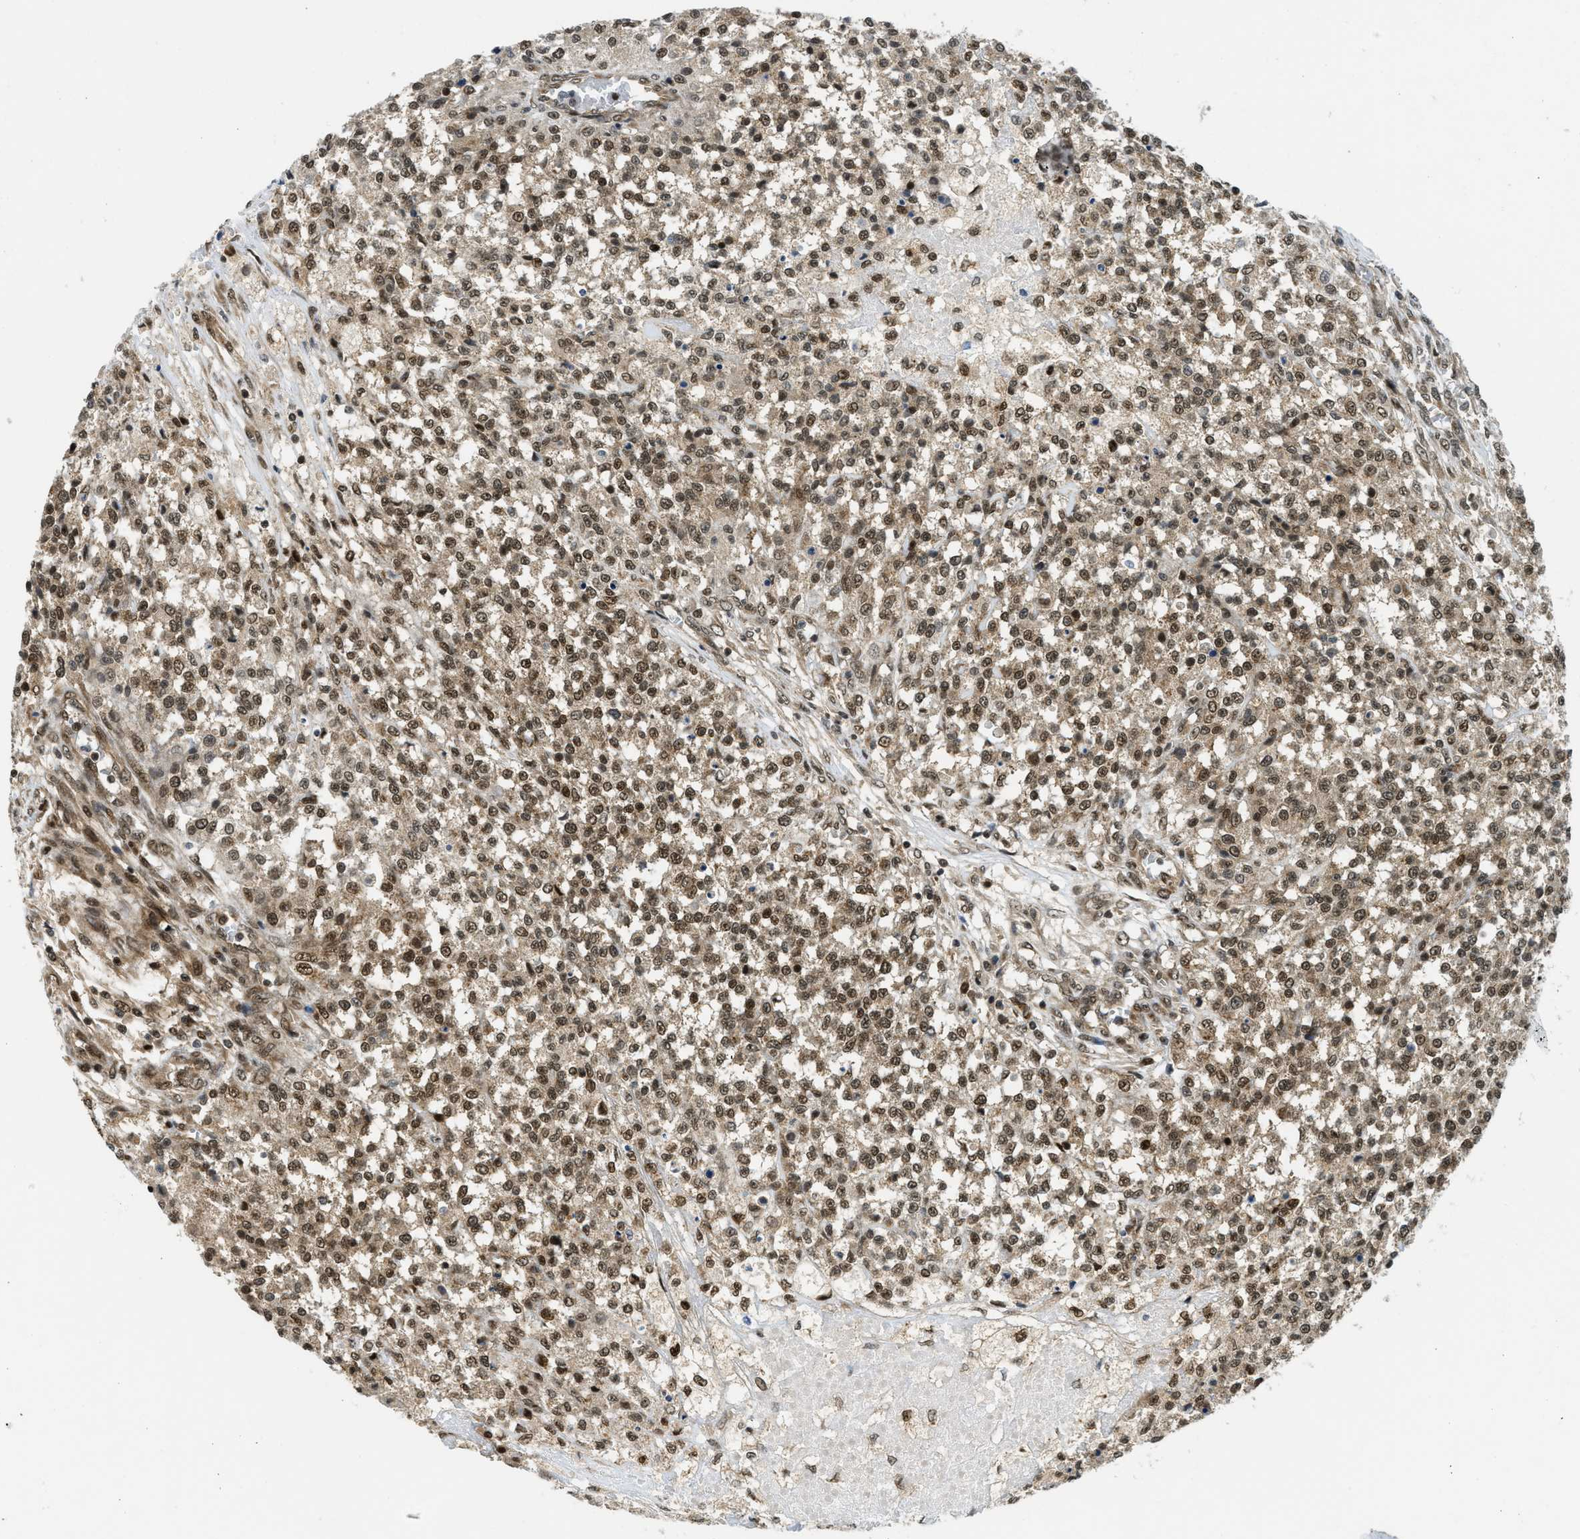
{"staining": {"intensity": "moderate", "quantity": ">75%", "location": "cytoplasmic/membranous,nuclear"}, "tissue": "testis cancer", "cell_type": "Tumor cells", "image_type": "cancer", "snomed": [{"axis": "morphology", "description": "Seminoma, NOS"}, {"axis": "topography", "description": "Testis"}], "caption": "The immunohistochemical stain labels moderate cytoplasmic/membranous and nuclear staining in tumor cells of testis seminoma tissue.", "gene": "TACC1", "patient": {"sex": "male", "age": 59}}